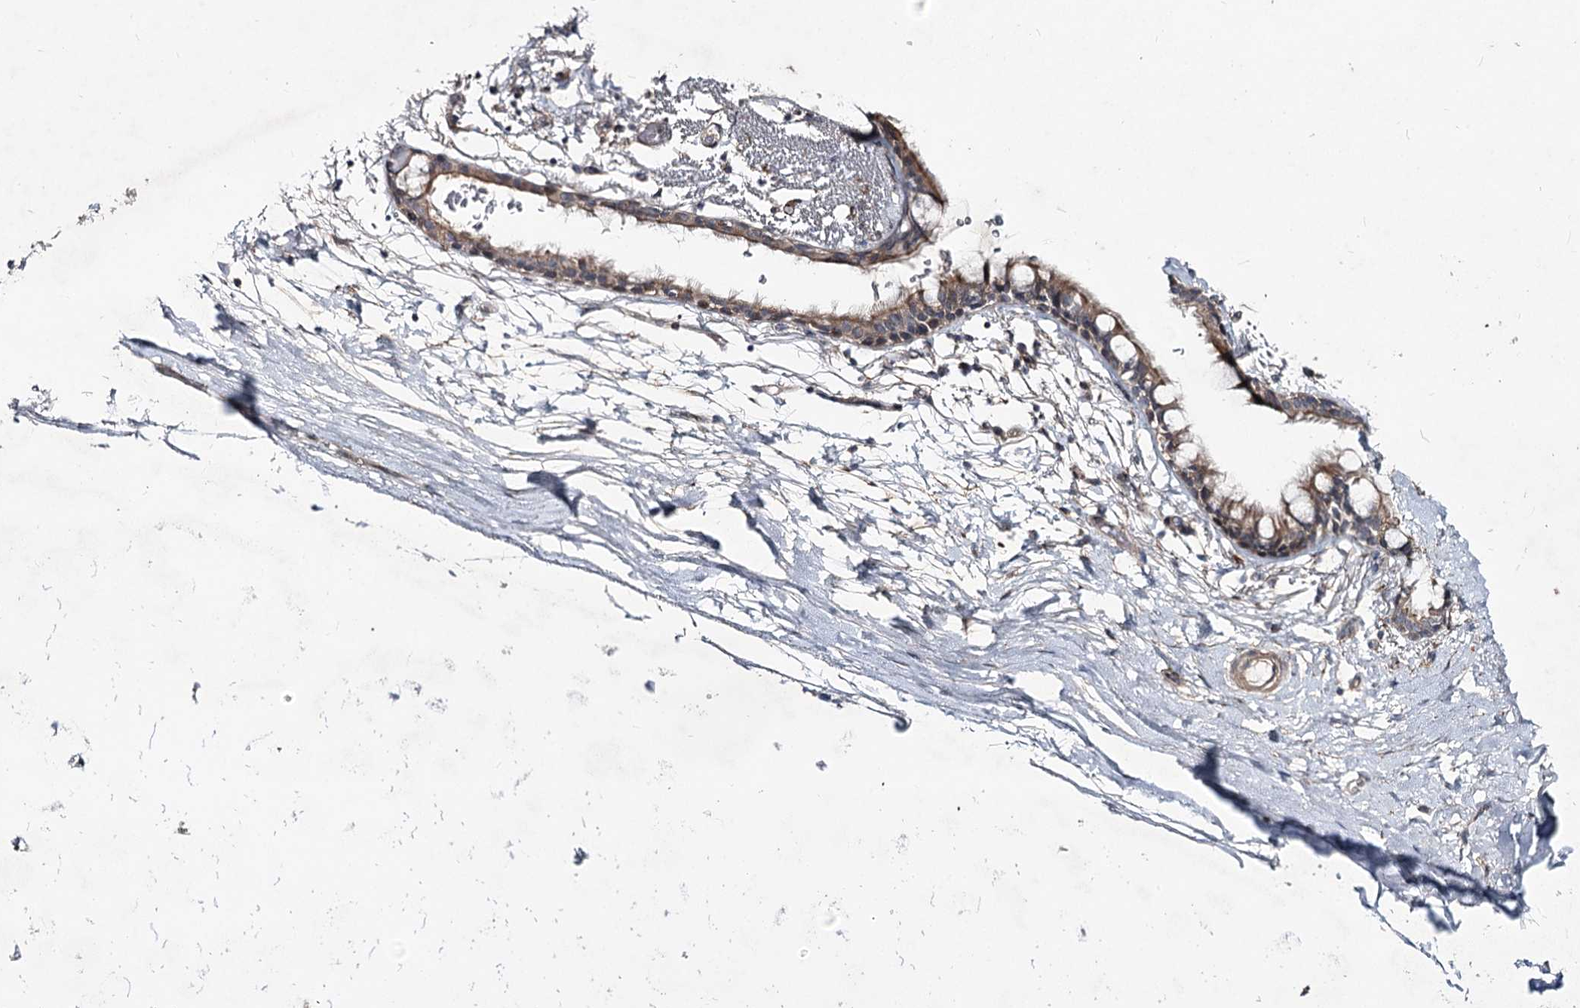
{"staining": {"intensity": "weak", "quantity": ">75%", "location": "cytoplasmic/membranous"}, "tissue": "adipose tissue", "cell_type": "Adipocytes", "image_type": "normal", "snomed": [{"axis": "morphology", "description": "Normal tissue, NOS"}, {"axis": "topography", "description": "Lymph node"}, {"axis": "topography", "description": "Bronchus"}], "caption": "Adipose tissue stained with immunohistochemistry (IHC) exhibits weak cytoplasmic/membranous positivity in approximately >75% of adipocytes.", "gene": "SH3BP5L", "patient": {"sex": "male", "age": 63}}